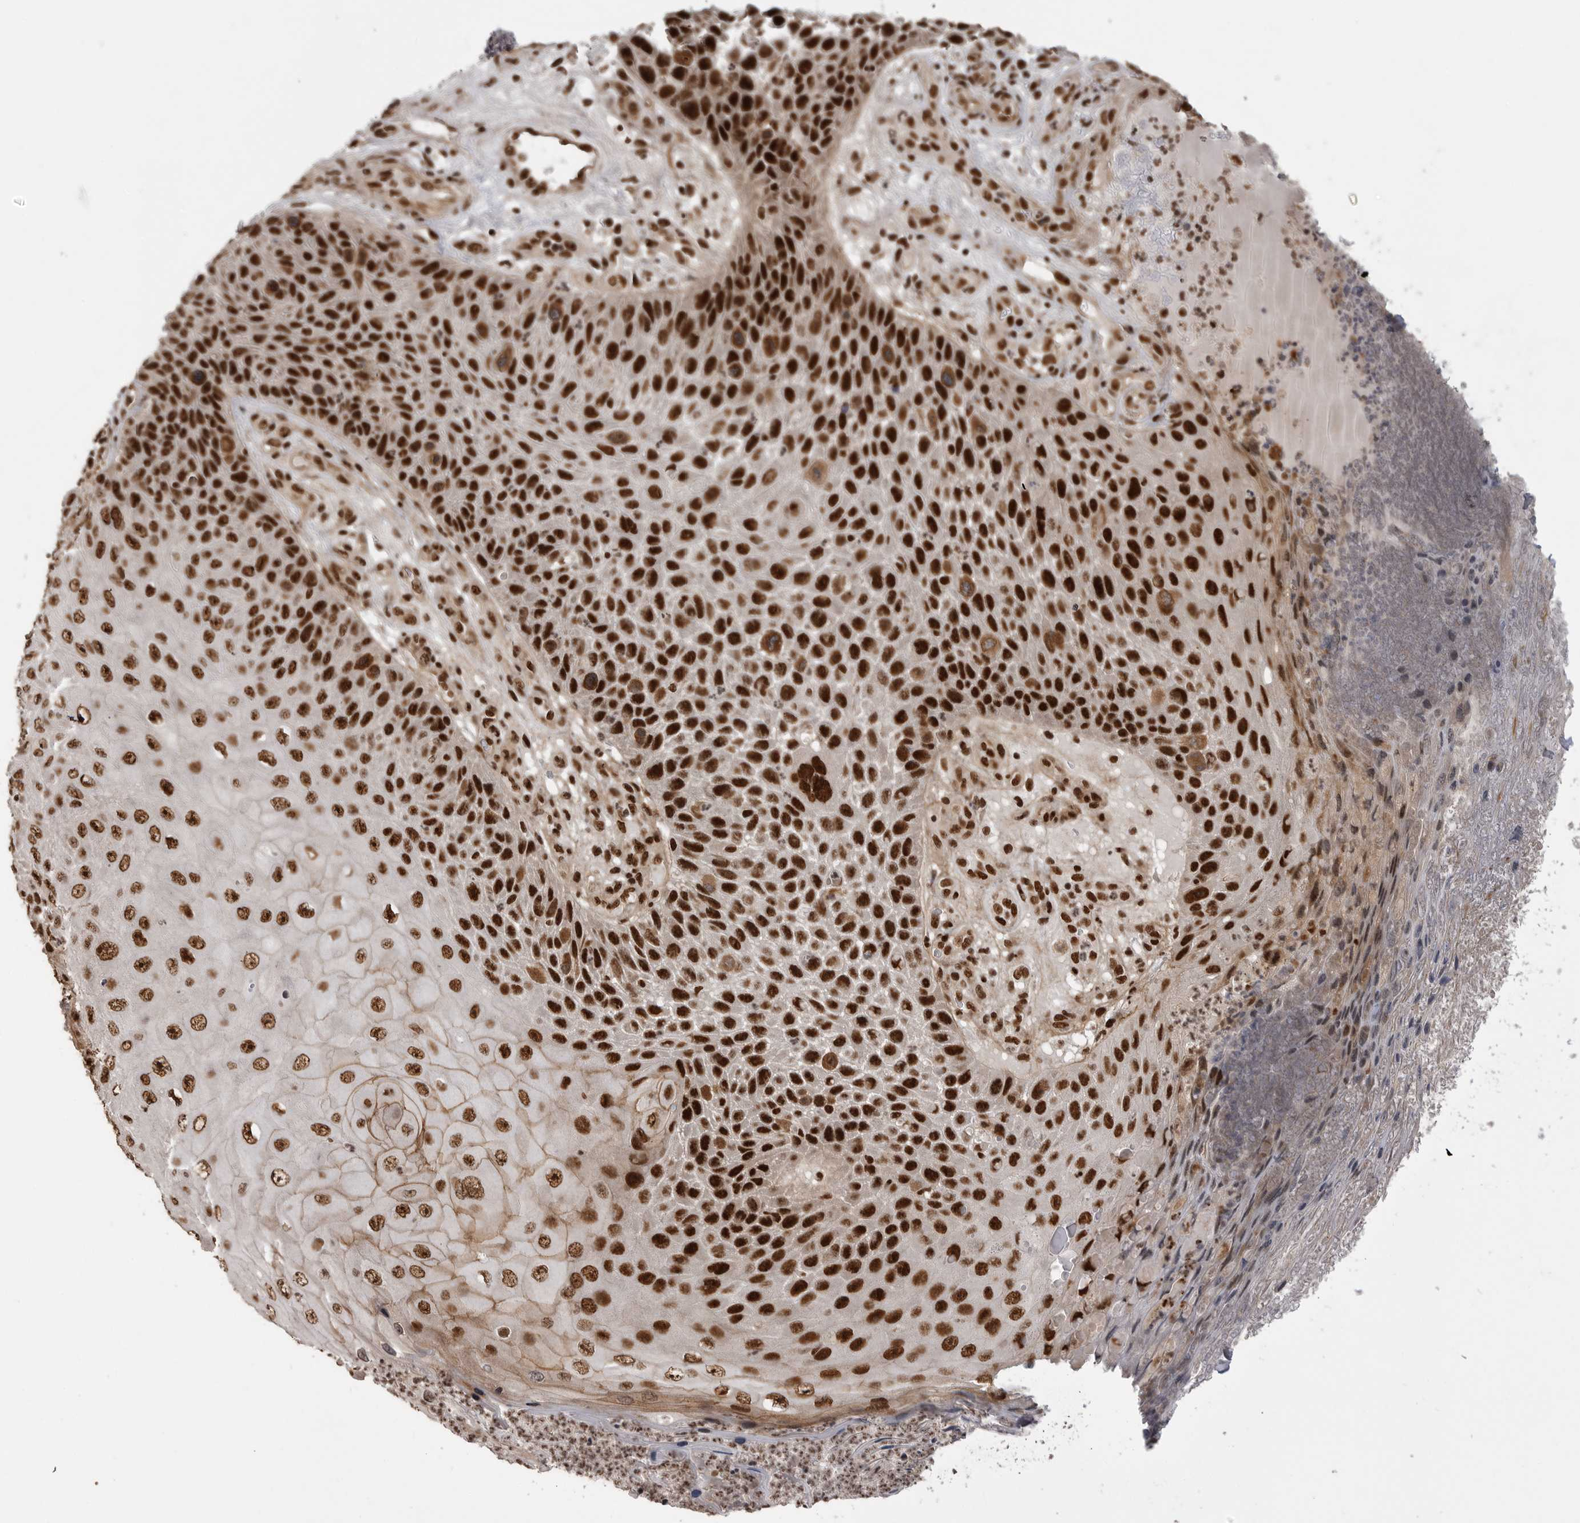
{"staining": {"intensity": "strong", "quantity": ">75%", "location": "nuclear"}, "tissue": "skin cancer", "cell_type": "Tumor cells", "image_type": "cancer", "snomed": [{"axis": "morphology", "description": "Squamous cell carcinoma, NOS"}, {"axis": "topography", "description": "Skin"}], "caption": "Strong nuclear positivity is appreciated in approximately >75% of tumor cells in skin squamous cell carcinoma.", "gene": "PPP1R8", "patient": {"sex": "female", "age": 88}}